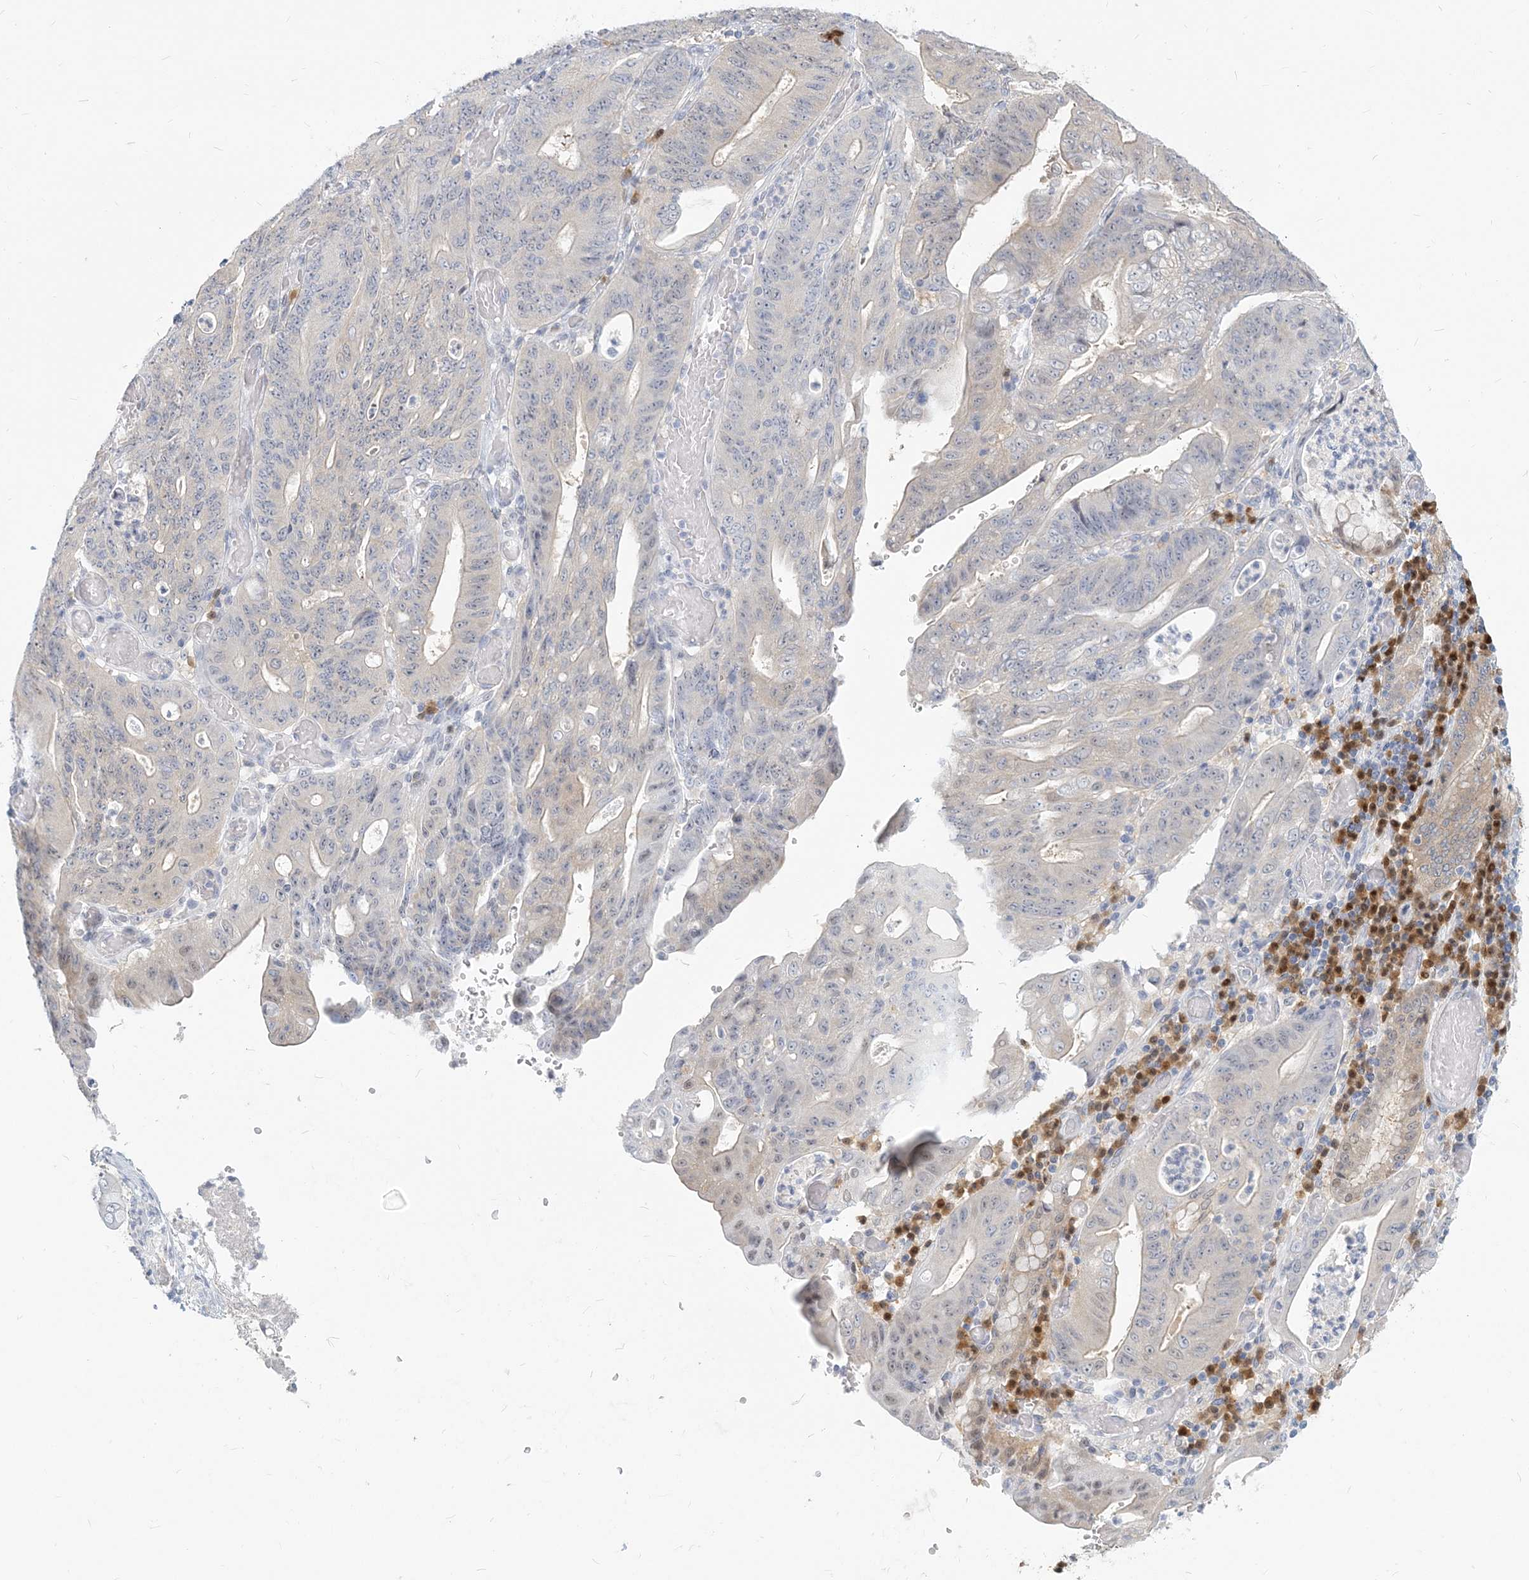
{"staining": {"intensity": "negative", "quantity": "none", "location": "none"}, "tissue": "stomach cancer", "cell_type": "Tumor cells", "image_type": "cancer", "snomed": [{"axis": "morphology", "description": "Adenocarcinoma, NOS"}, {"axis": "topography", "description": "Stomach"}], "caption": "The histopathology image displays no staining of tumor cells in stomach adenocarcinoma.", "gene": "GMPPA", "patient": {"sex": "female", "age": 73}}